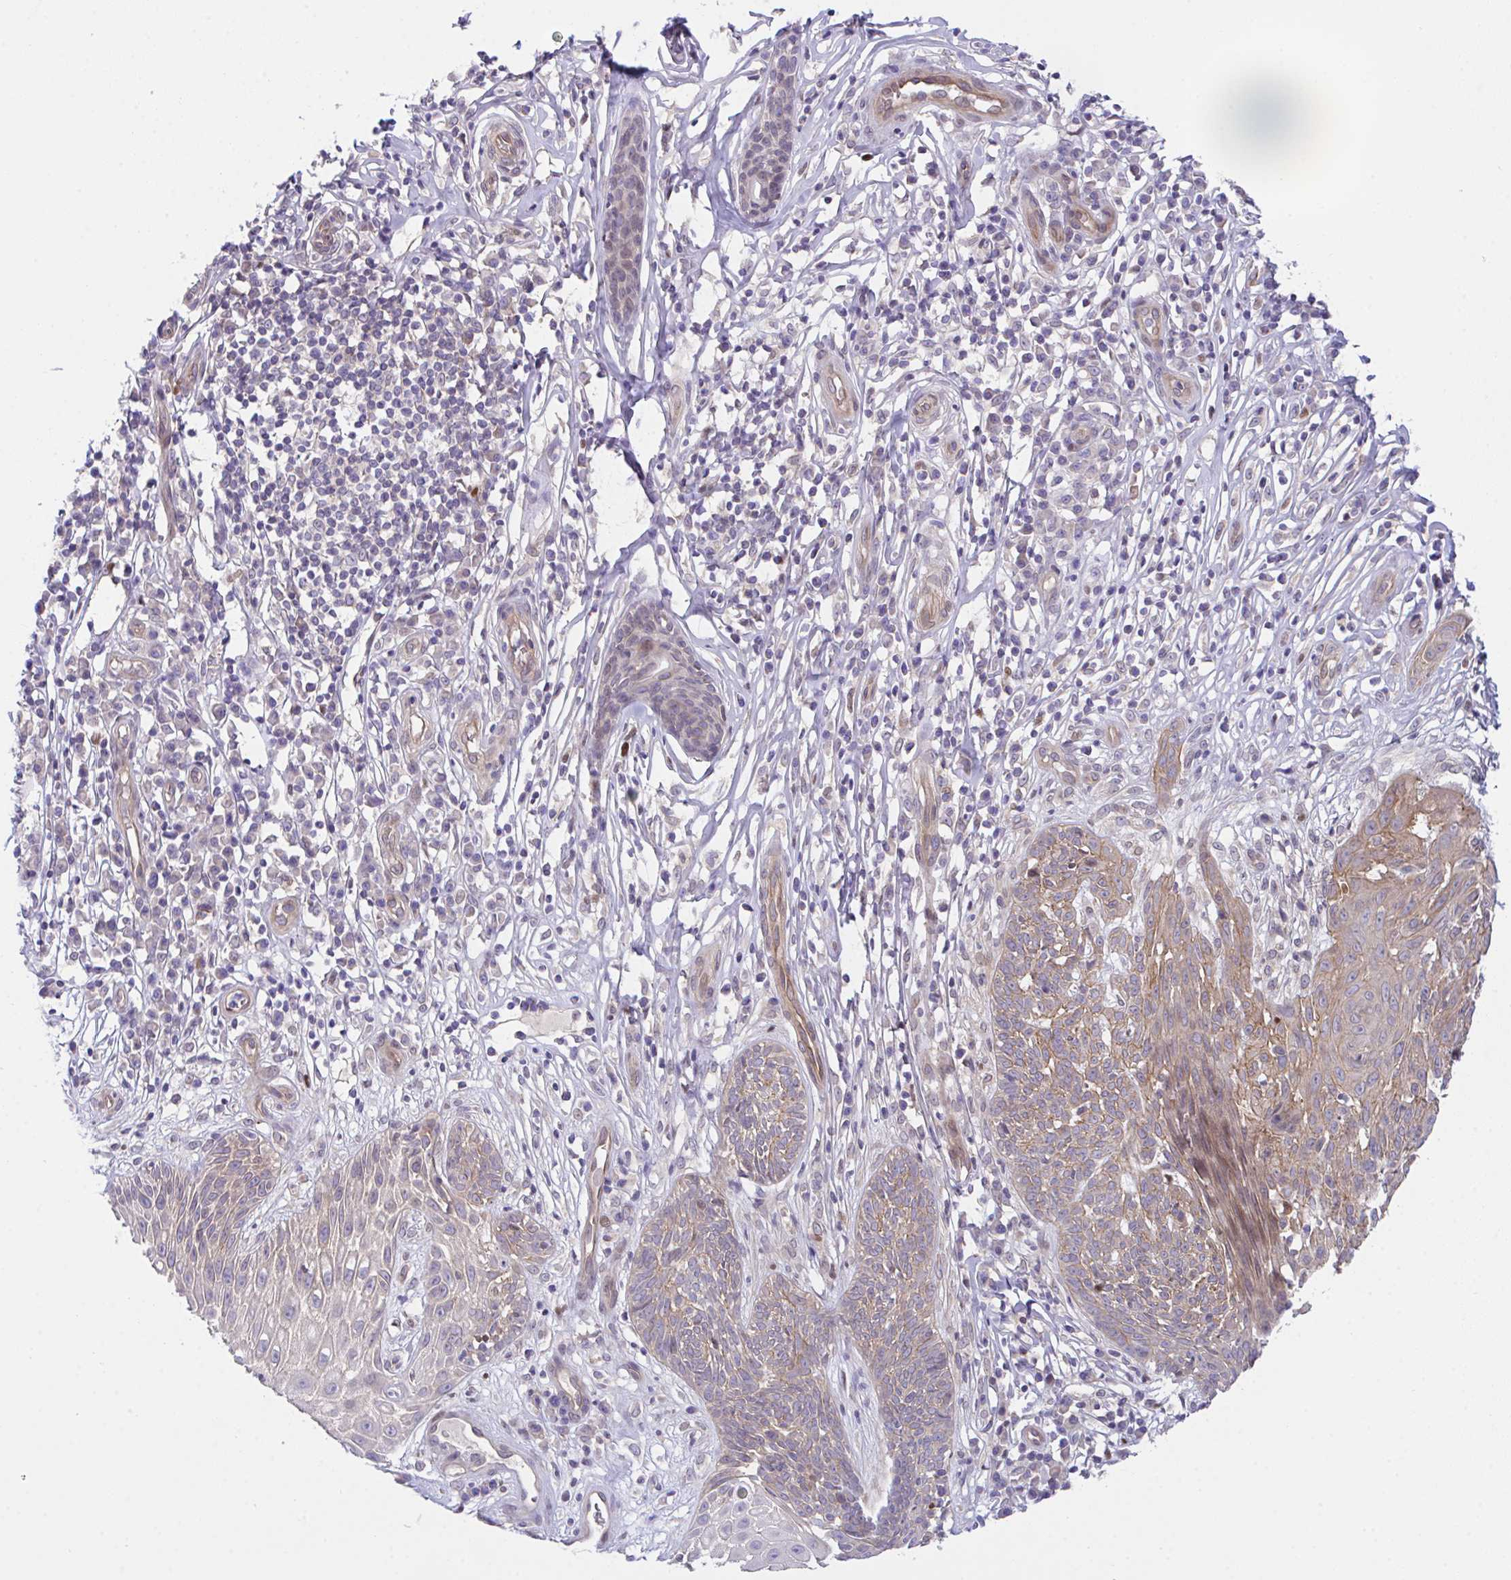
{"staining": {"intensity": "weak", "quantity": "<25%", "location": "cytoplasmic/membranous"}, "tissue": "skin cancer", "cell_type": "Tumor cells", "image_type": "cancer", "snomed": [{"axis": "morphology", "description": "Basal cell carcinoma"}, {"axis": "topography", "description": "Skin"}, {"axis": "topography", "description": "Skin, foot"}], "caption": "Skin cancer (basal cell carcinoma) was stained to show a protein in brown. There is no significant staining in tumor cells.", "gene": "ZBED3", "patient": {"sex": "female", "age": 86}}